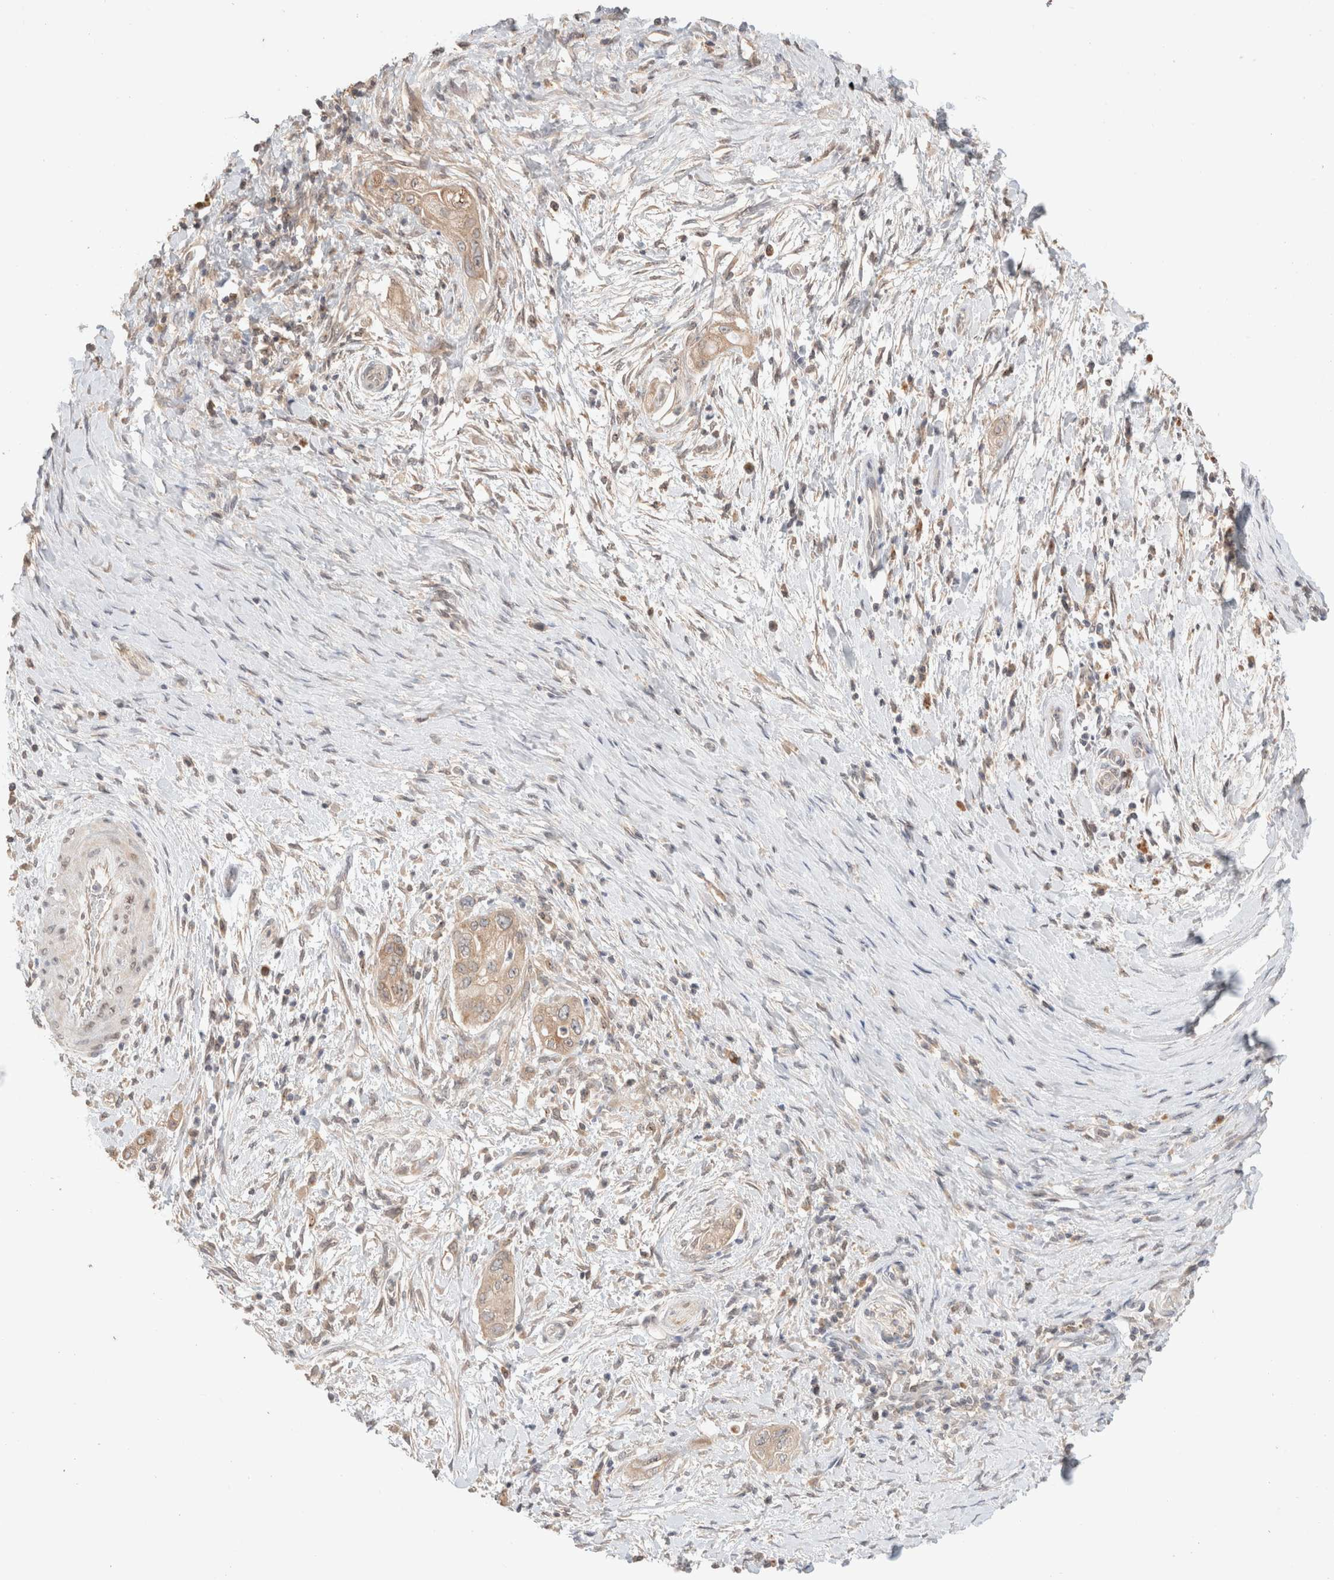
{"staining": {"intensity": "weak", "quantity": ">75%", "location": "cytoplasmic/membranous"}, "tissue": "pancreatic cancer", "cell_type": "Tumor cells", "image_type": "cancer", "snomed": [{"axis": "morphology", "description": "Adenocarcinoma, NOS"}, {"axis": "topography", "description": "Pancreas"}], "caption": "Weak cytoplasmic/membranous protein staining is identified in approximately >75% of tumor cells in pancreatic cancer.", "gene": "TRIM41", "patient": {"sex": "male", "age": 58}}